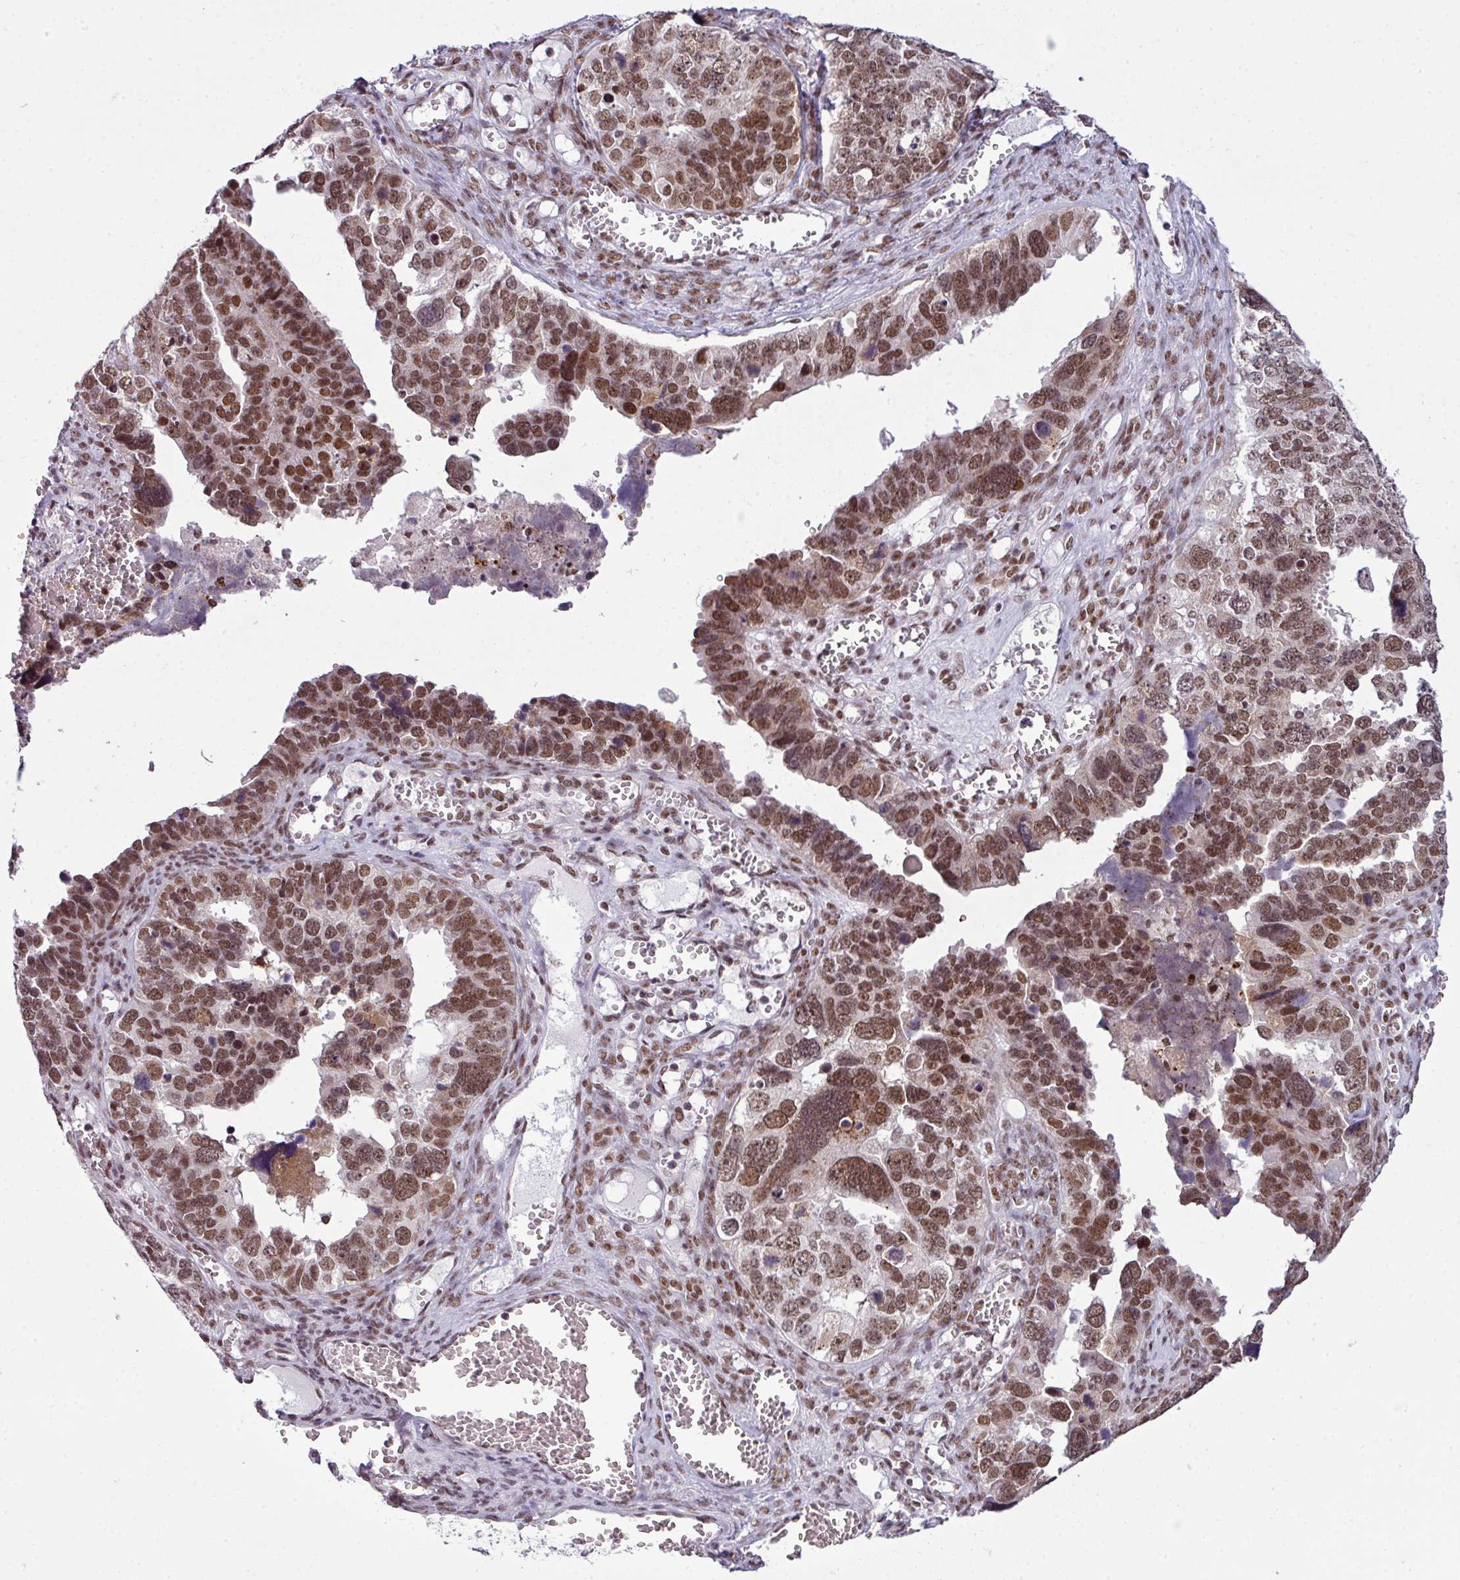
{"staining": {"intensity": "moderate", "quantity": ">75%", "location": "nuclear"}, "tissue": "ovarian cancer", "cell_type": "Tumor cells", "image_type": "cancer", "snomed": [{"axis": "morphology", "description": "Cystadenocarcinoma, serous, NOS"}, {"axis": "topography", "description": "Ovary"}], "caption": "Immunohistochemistry micrograph of neoplastic tissue: serous cystadenocarcinoma (ovarian) stained using IHC exhibits medium levels of moderate protein expression localized specifically in the nuclear of tumor cells, appearing as a nuclear brown color.", "gene": "ARL6IP4", "patient": {"sex": "female", "age": 76}}